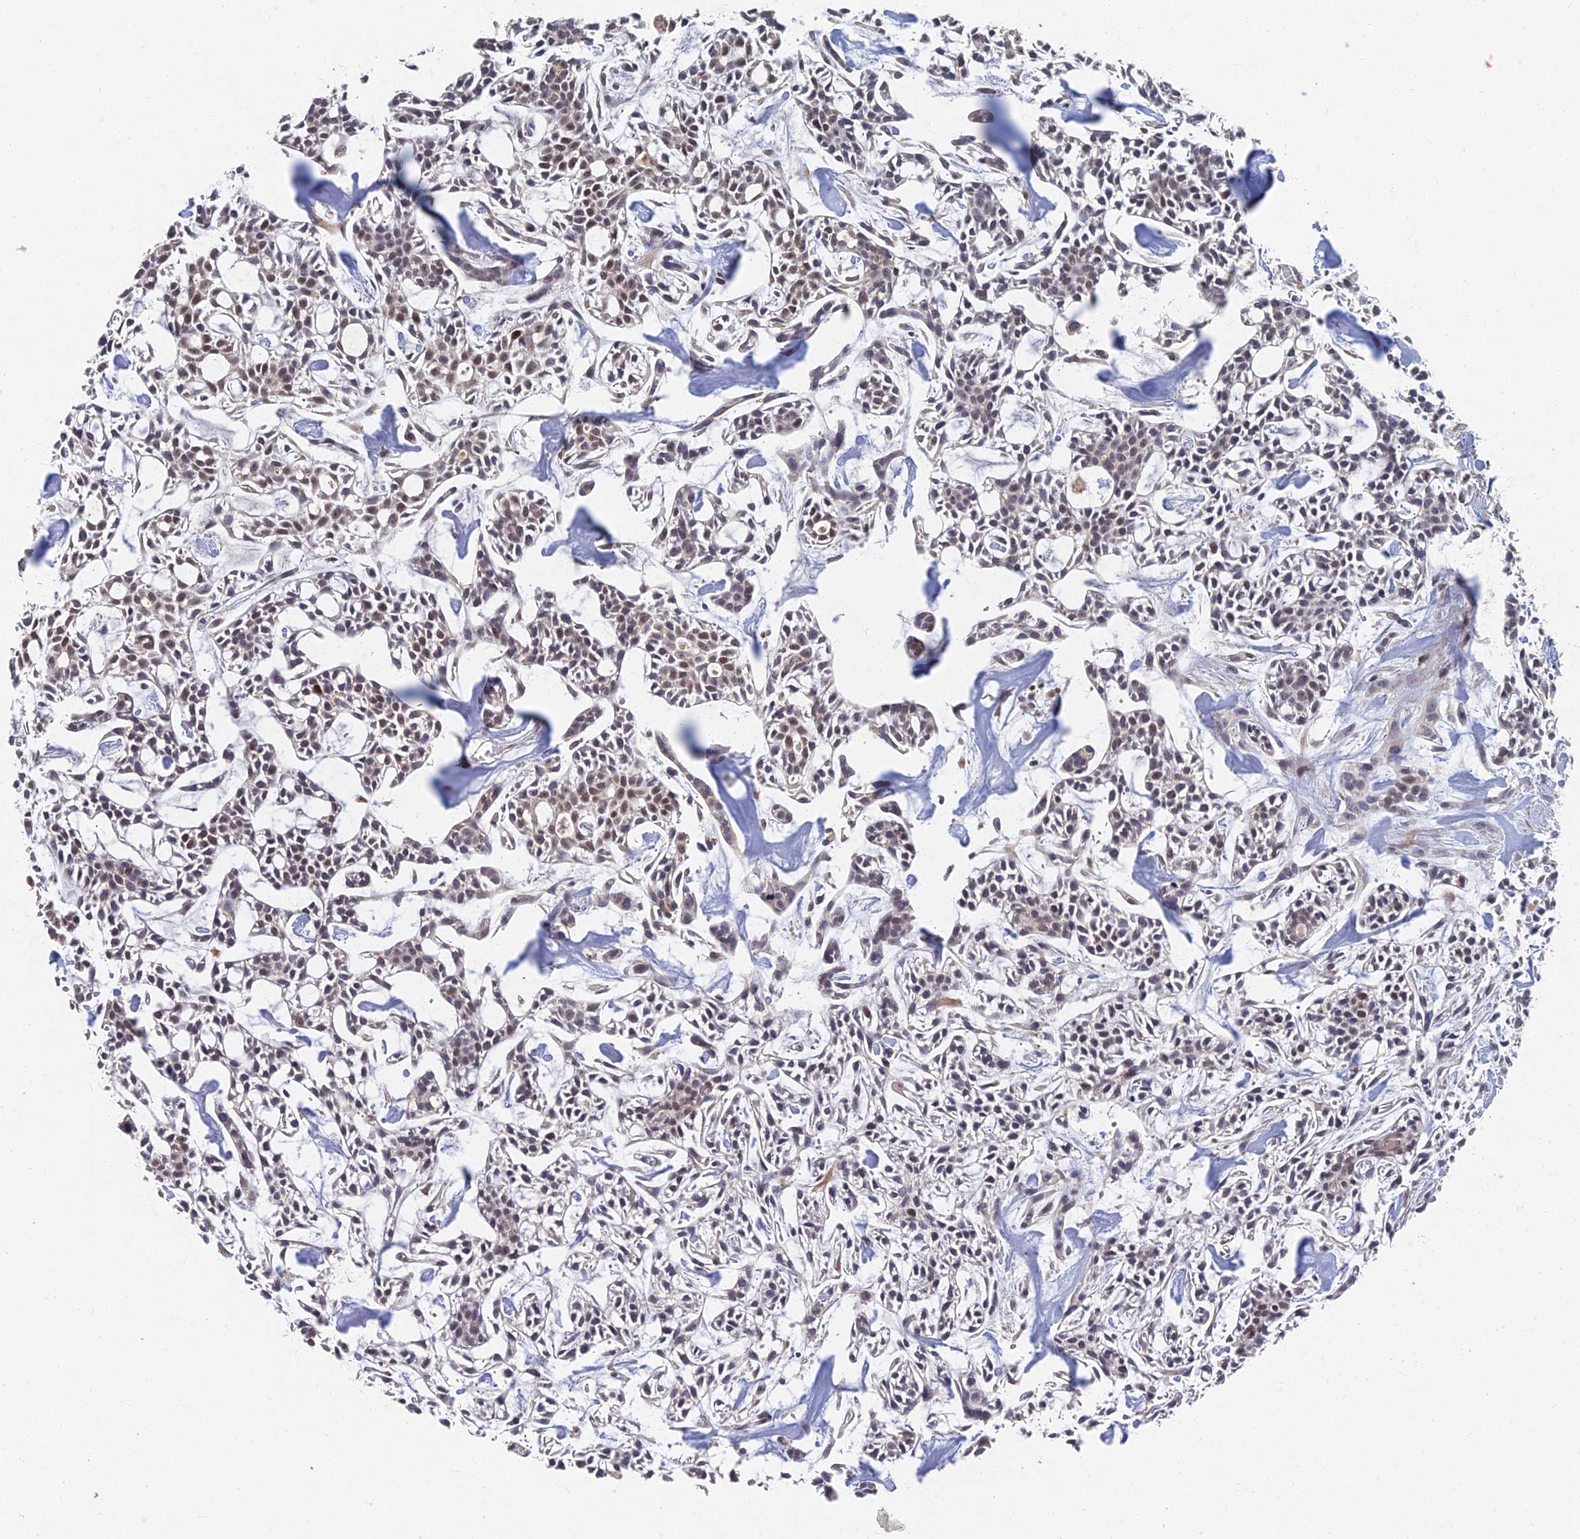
{"staining": {"intensity": "negative", "quantity": "none", "location": "none"}, "tissue": "head and neck cancer", "cell_type": "Tumor cells", "image_type": "cancer", "snomed": [{"axis": "morphology", "description": "Adenocarcinoma, NOS"}, {"axis": "topography", "description": "Salivary gland"}, {"axis": "topography", "description": "Head-Neck"}], "caption": "Tumor cells show no significant protein staining in head and neck cancer.", "gene": "GNA15", "patient": {"sex": "male", "age": 55}}